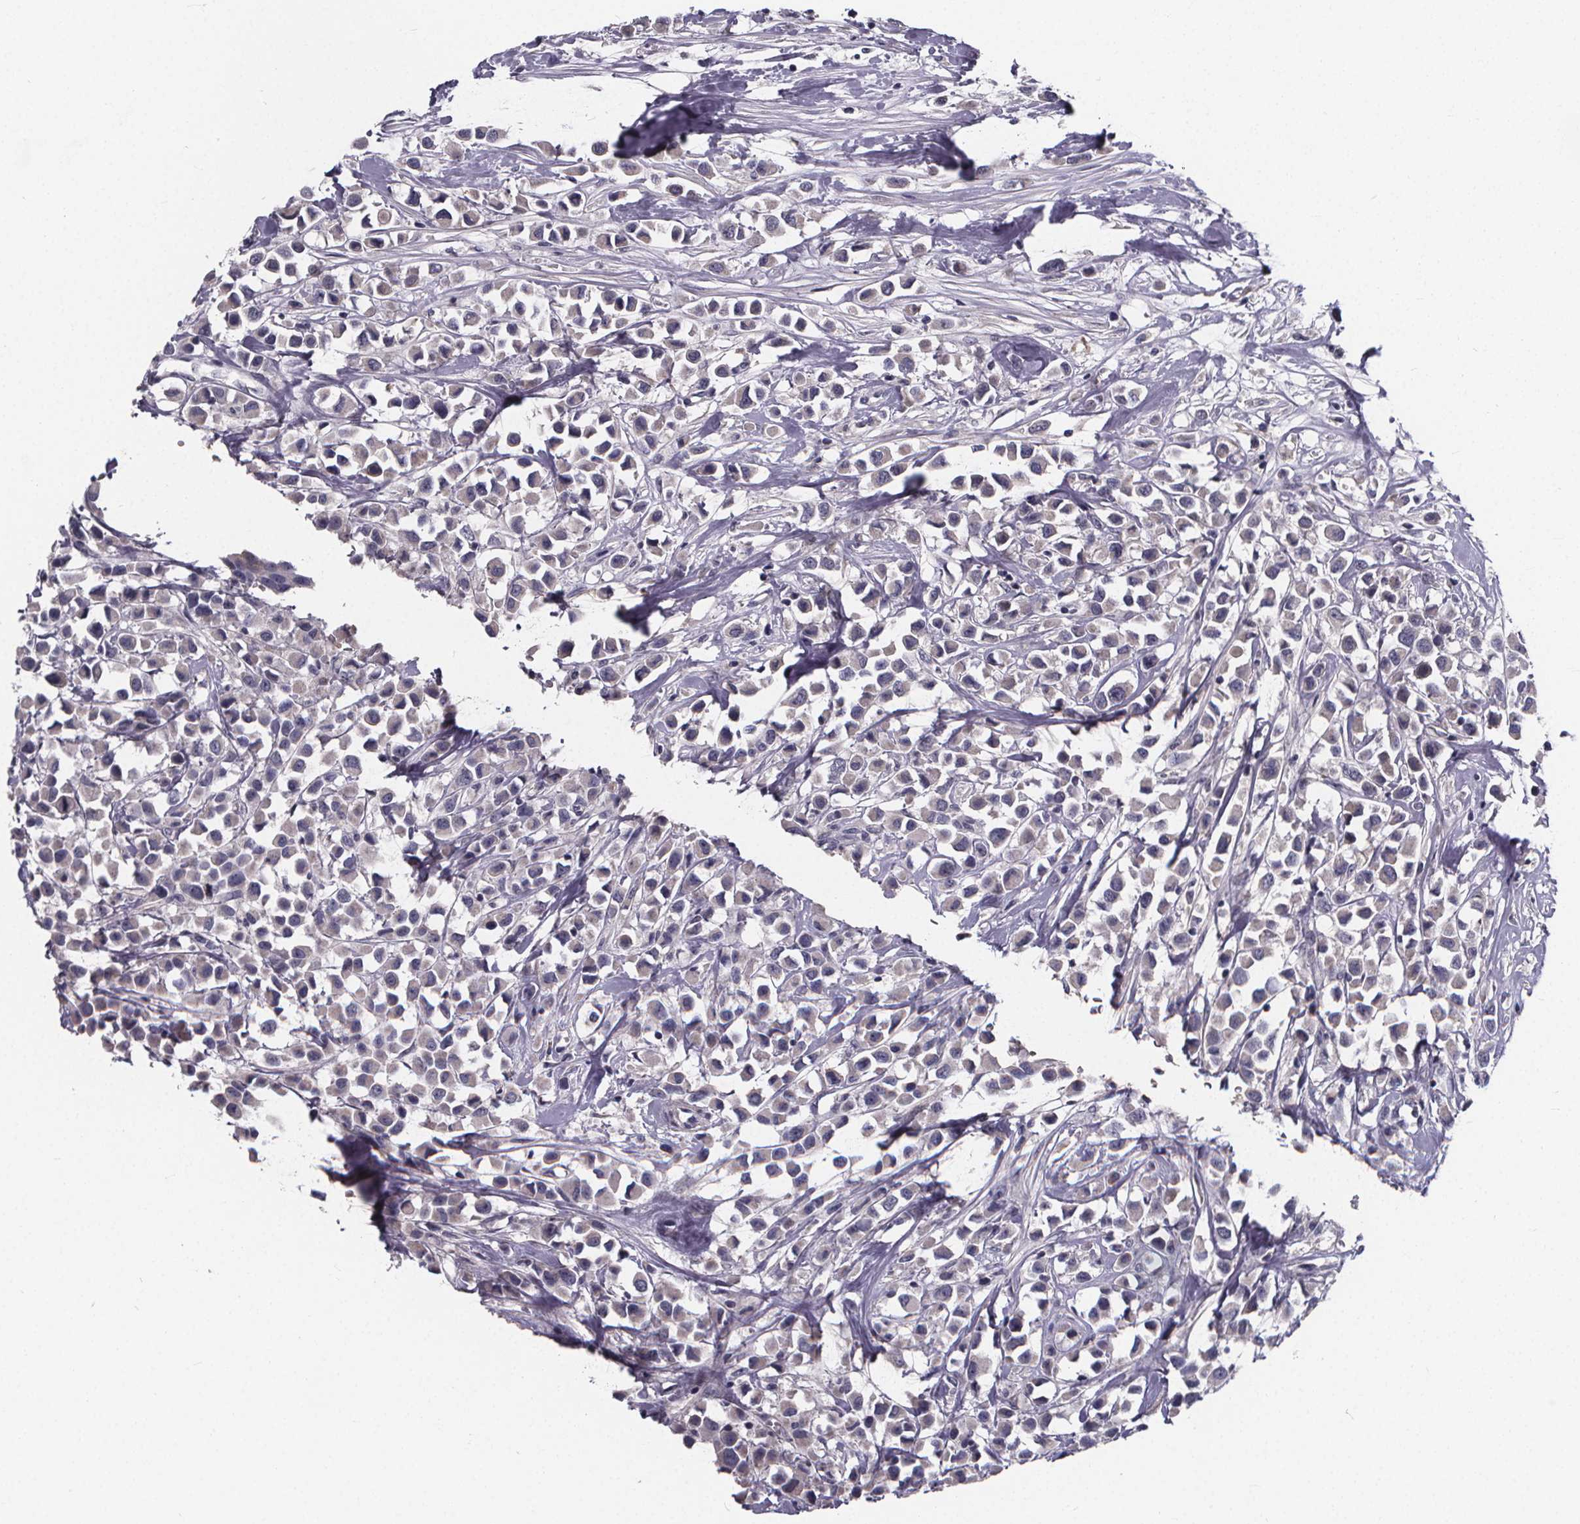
{"staining": {"intensity": "negative", "quantity": "none", "location": "none"}, "tissue": "breast cancer", "cell_type": "Tumor cells", "image_type": "cancer", "snomed": [{"axis": "morphology", "description": "Duct carcinoma"}, {"axis": "topography", "description": "Breast"}], "caption": "There is no significant positivity in tumor cells of intraductal carcinoma (breast). (DAB immunohistochemistry (IHC) with hematoxylin counter stain).", "gene": "AGT", "patient": {"sex": "female", "age": 61}}